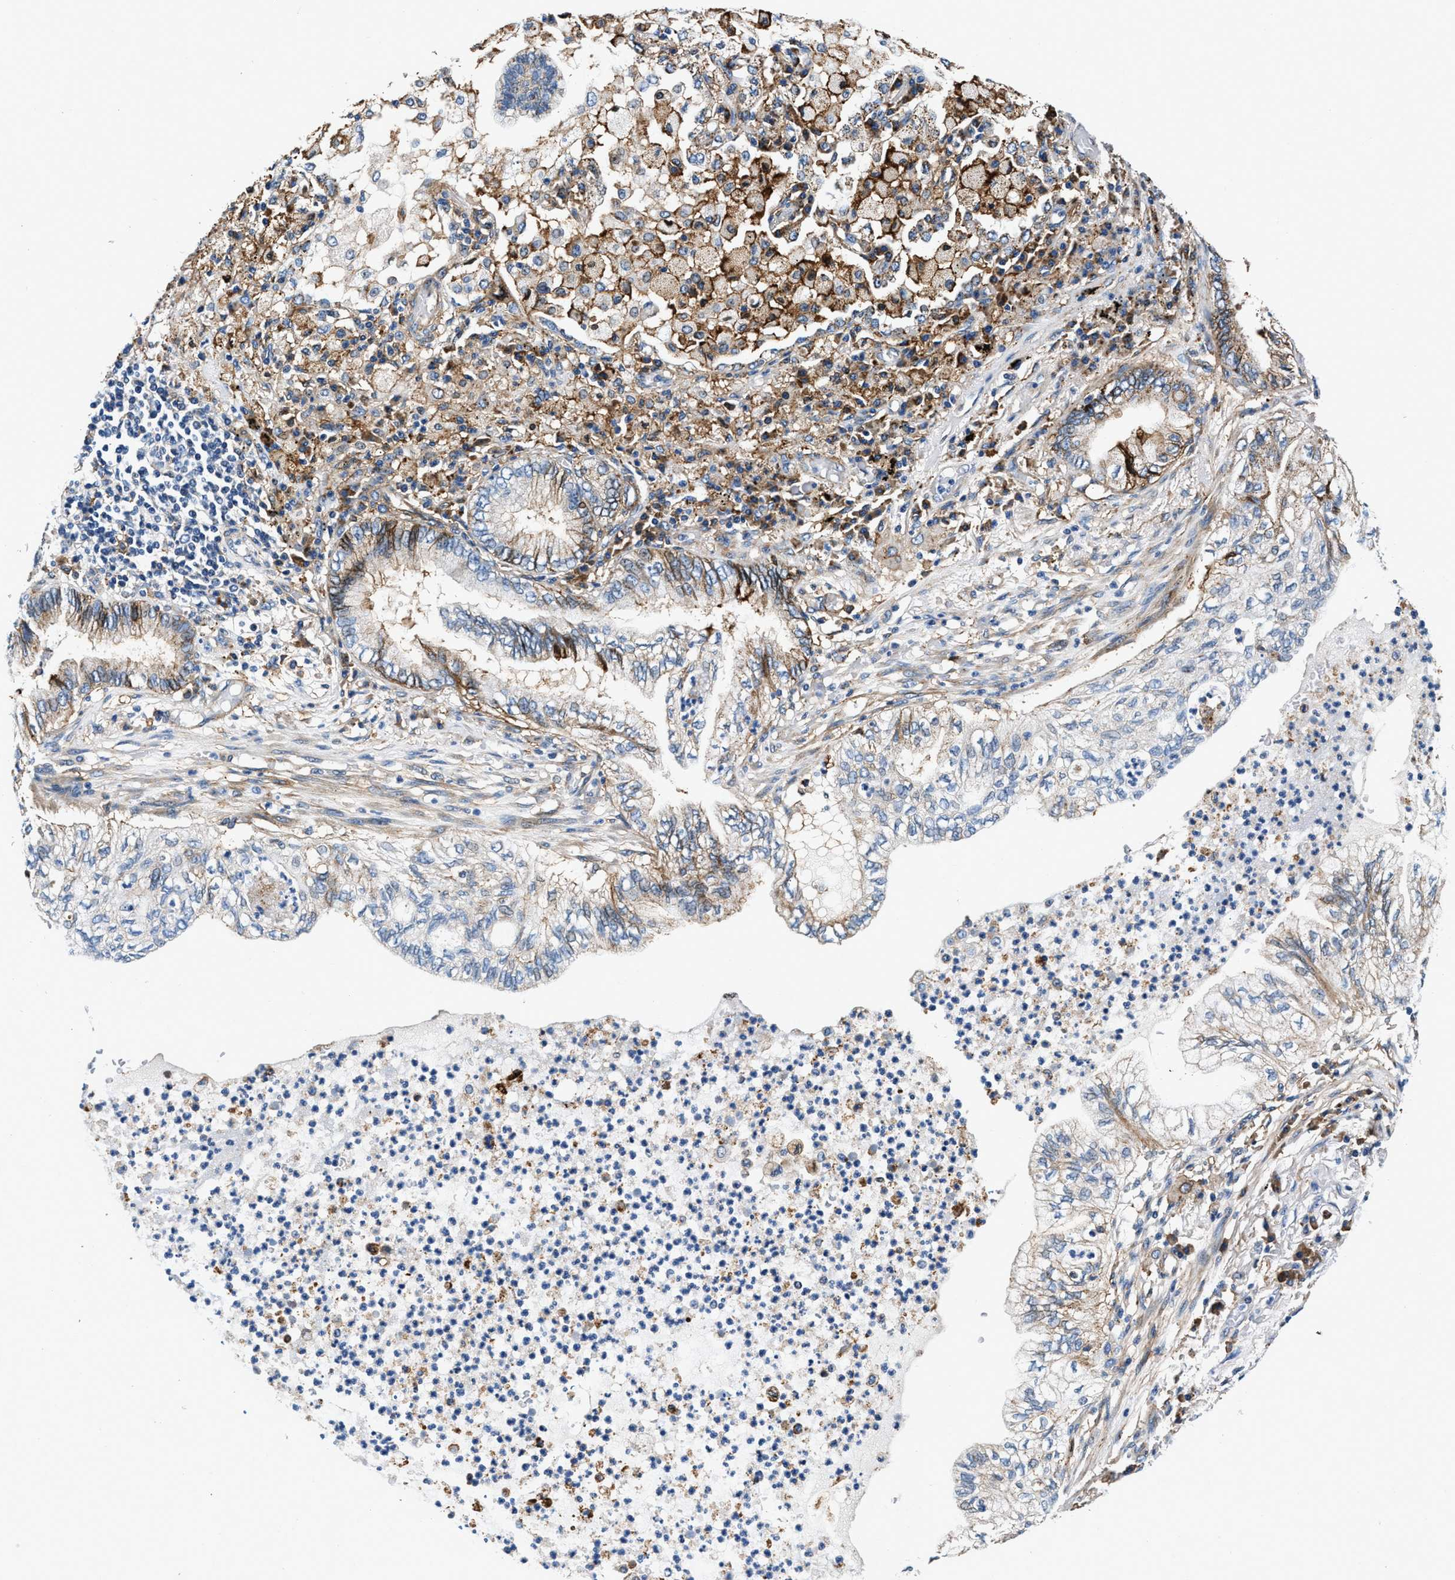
{"staining": {"intensity": "moderate", "quantity": "25%-75%", "location": "cytoplasmic/membranous"}, "tissue": "lung cancer", "cell_type": "Tumor cells", "image_type": "cancer", "snomed": [{"axis": "morphology", "description": "Normal tissue, NOS"}, {"axis": "morphology", "description": "Adenocarcinoma, NOS"}, {"axis": "topography", "description": "Bronchus"}, {"axis": "topography", "description": "Lung"}], "caption": "IHC (DAB) staining of adenocarcinoma (lung) reveals moderate cytoplasmic/membranous protein staining in approximately 25%-75% of tumor cells.", "gene": "SLFN11", "patient": {"sex": "female", "age": 70}}